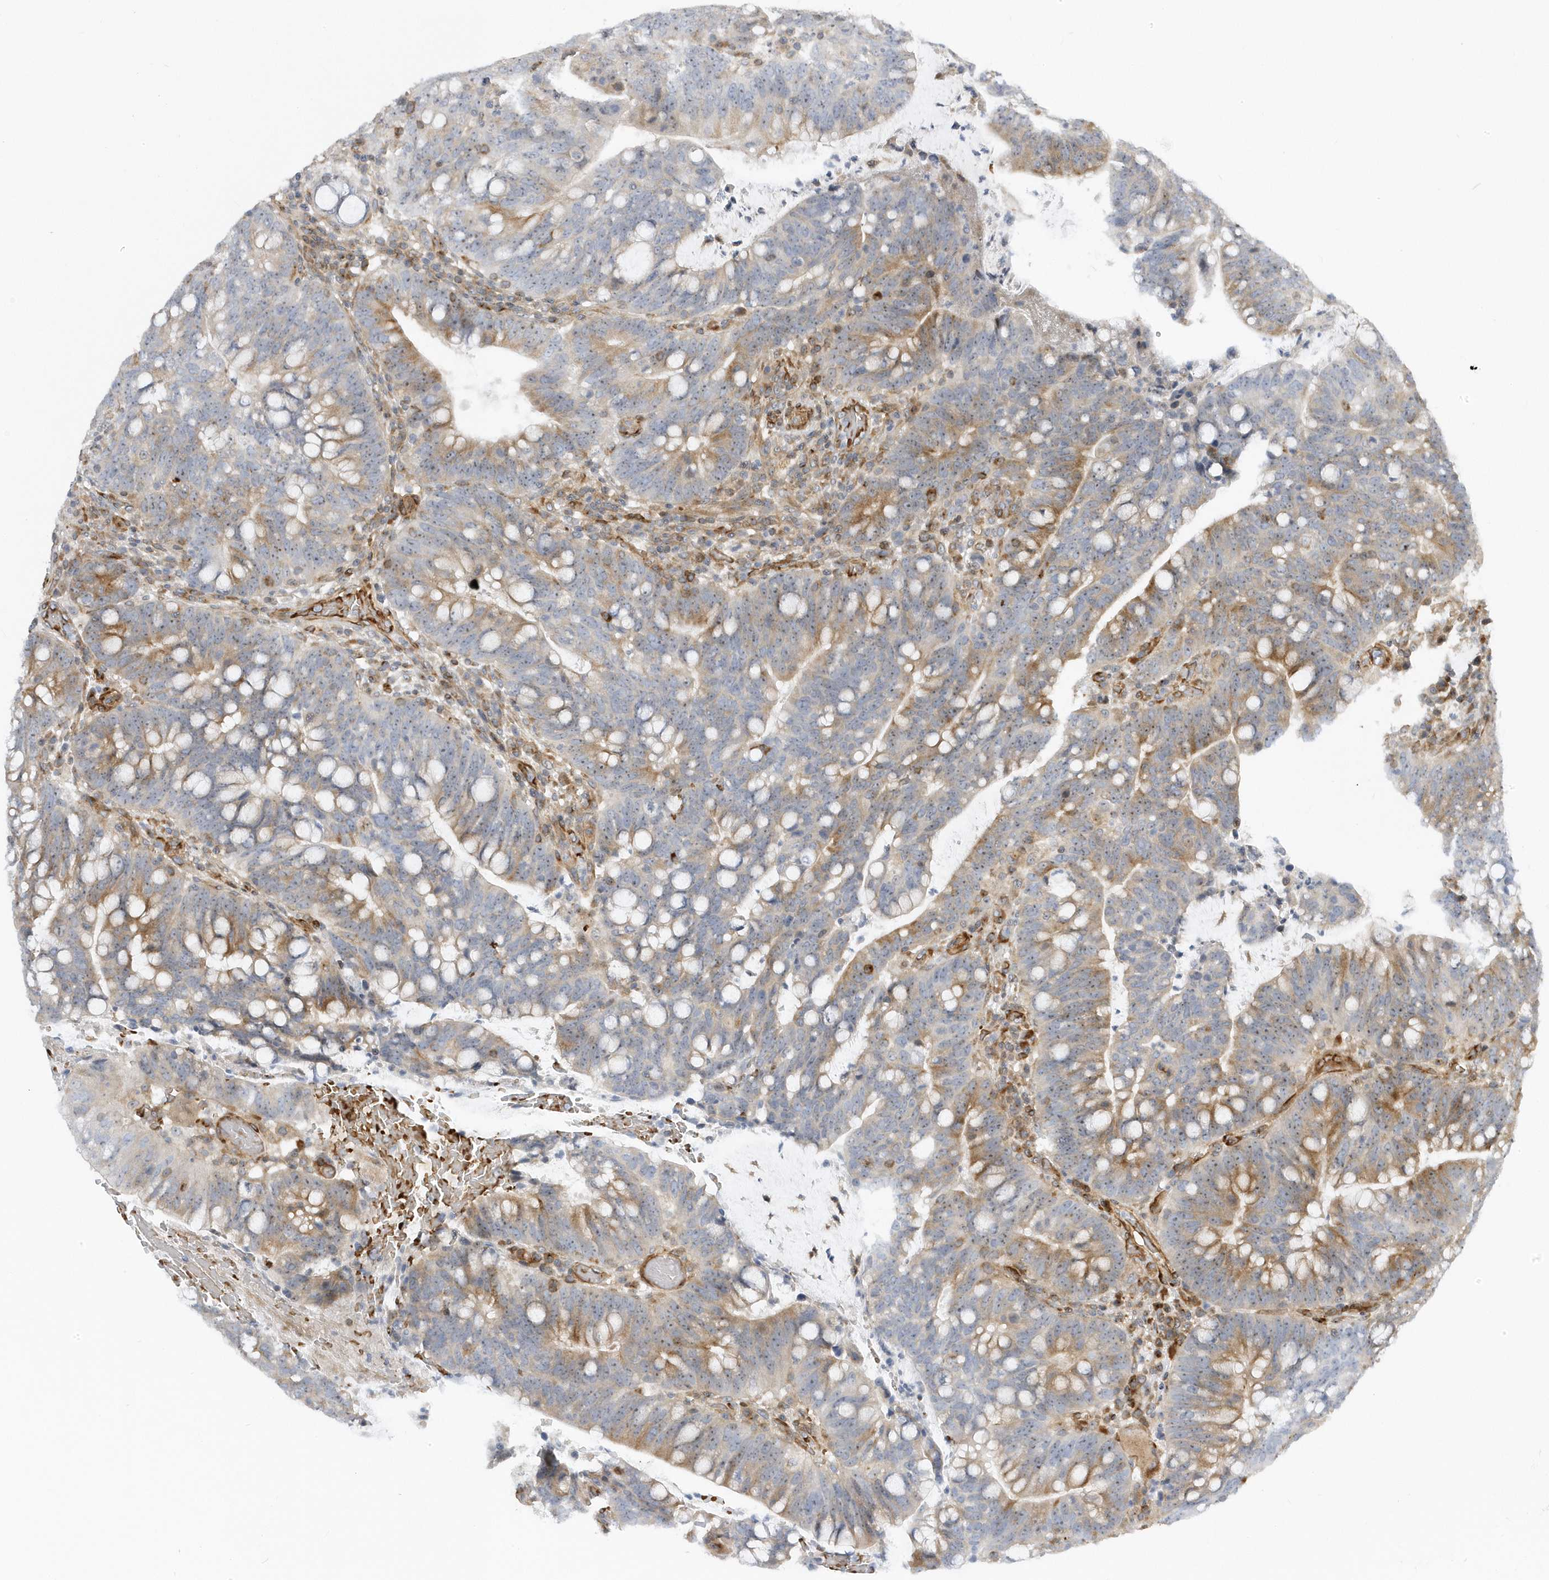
{"staining": {"intensity": "moderate", "quantity": "25%-75%", "location": "cytoplasmic/membranous"}, "tissue": "colorectal cancer", "cell_type": "Tumor cells", "image_type": "cancer", "snomed": [{"axis": "morphology", "description": "Adenocarcinoma, NOS"}, {"axis": "topography", "description": "Colon"}], "caption": "IHC micrograph of neoplastic tissue: human colorectal adenocarcinoma stained using immunohistochemistry exhibits medium levels of moderate protein expression localized specifically in the cytoplasmic/membranous of tumor cells, appearing as a cytoplasmic/membranous brown color.", "gene": "MAP7D3", "patient": {"sex": "female", "age": 66}}